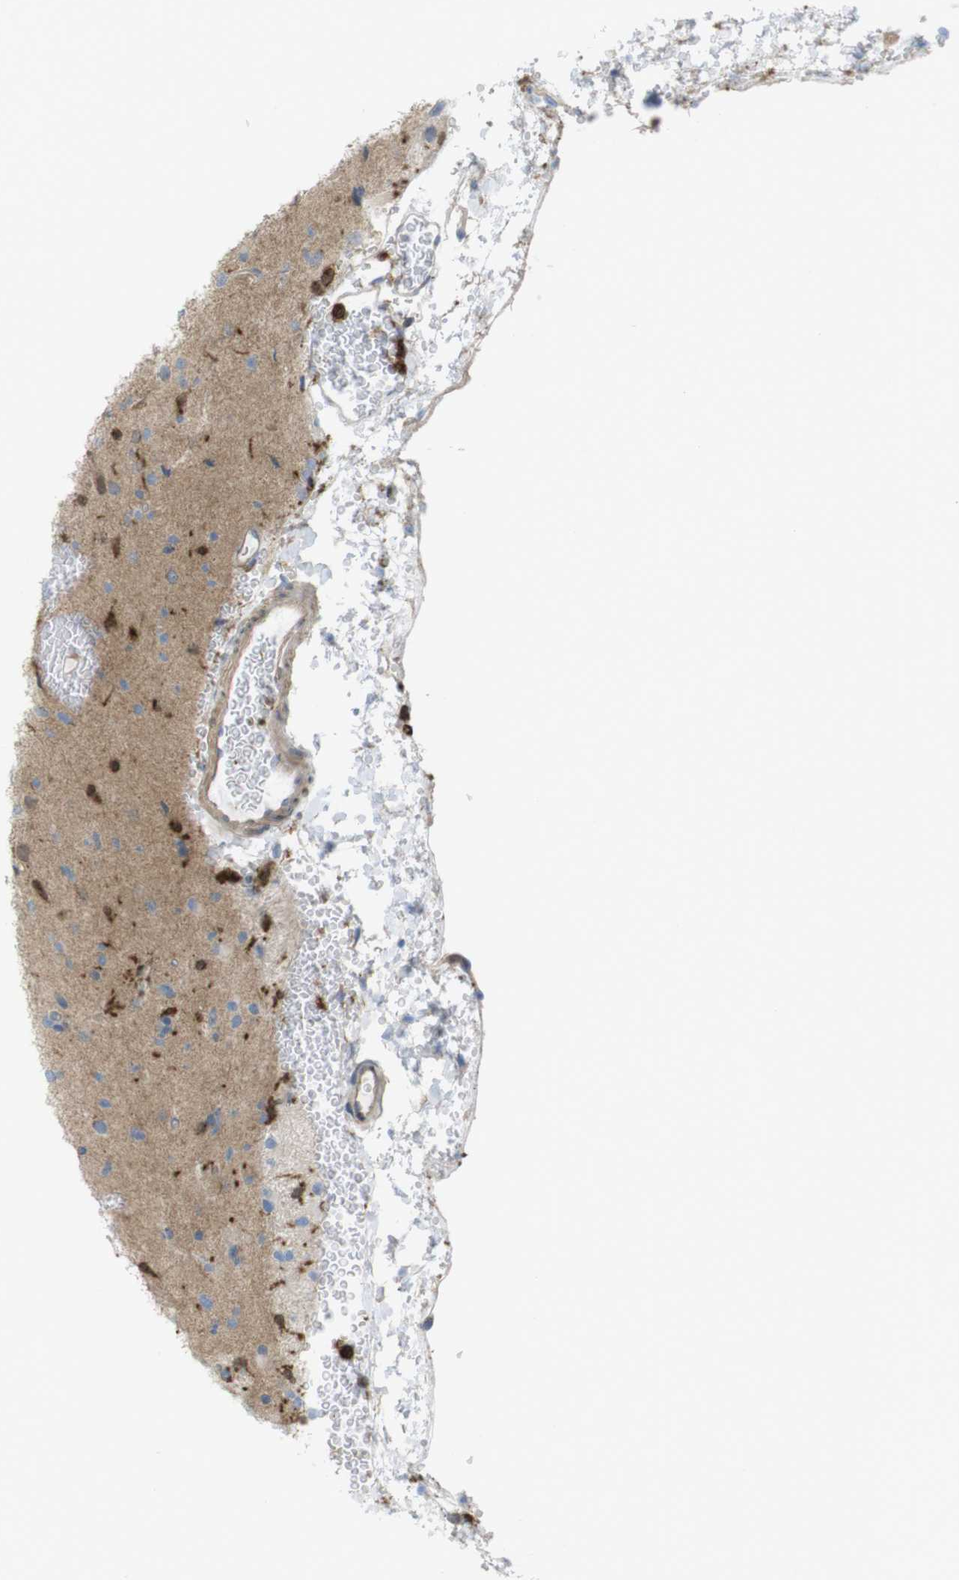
{"staining": {"intensity": "weak", "quantity": "<25%", "location": "cytoplasmic/membranous"}, "tissue": "glioma", "cell_type": "Tumor cells", "image_type": "cancer", "snomed": [{"axis": "morphology", "description": "Glioma, malignant, Low grade"}, {"axis": "topography", "description": "Brain"}], "caption": "High power microscopy photomicrograph of an IHC photomicrograph of malignant low-grade glioma, revealing no significant expression in tumor cells. (DAB immunohistochemistry with hematoxylin counter stain).", "gene": "PRKCD", "patient": {"sex": "female", "age": 22}}